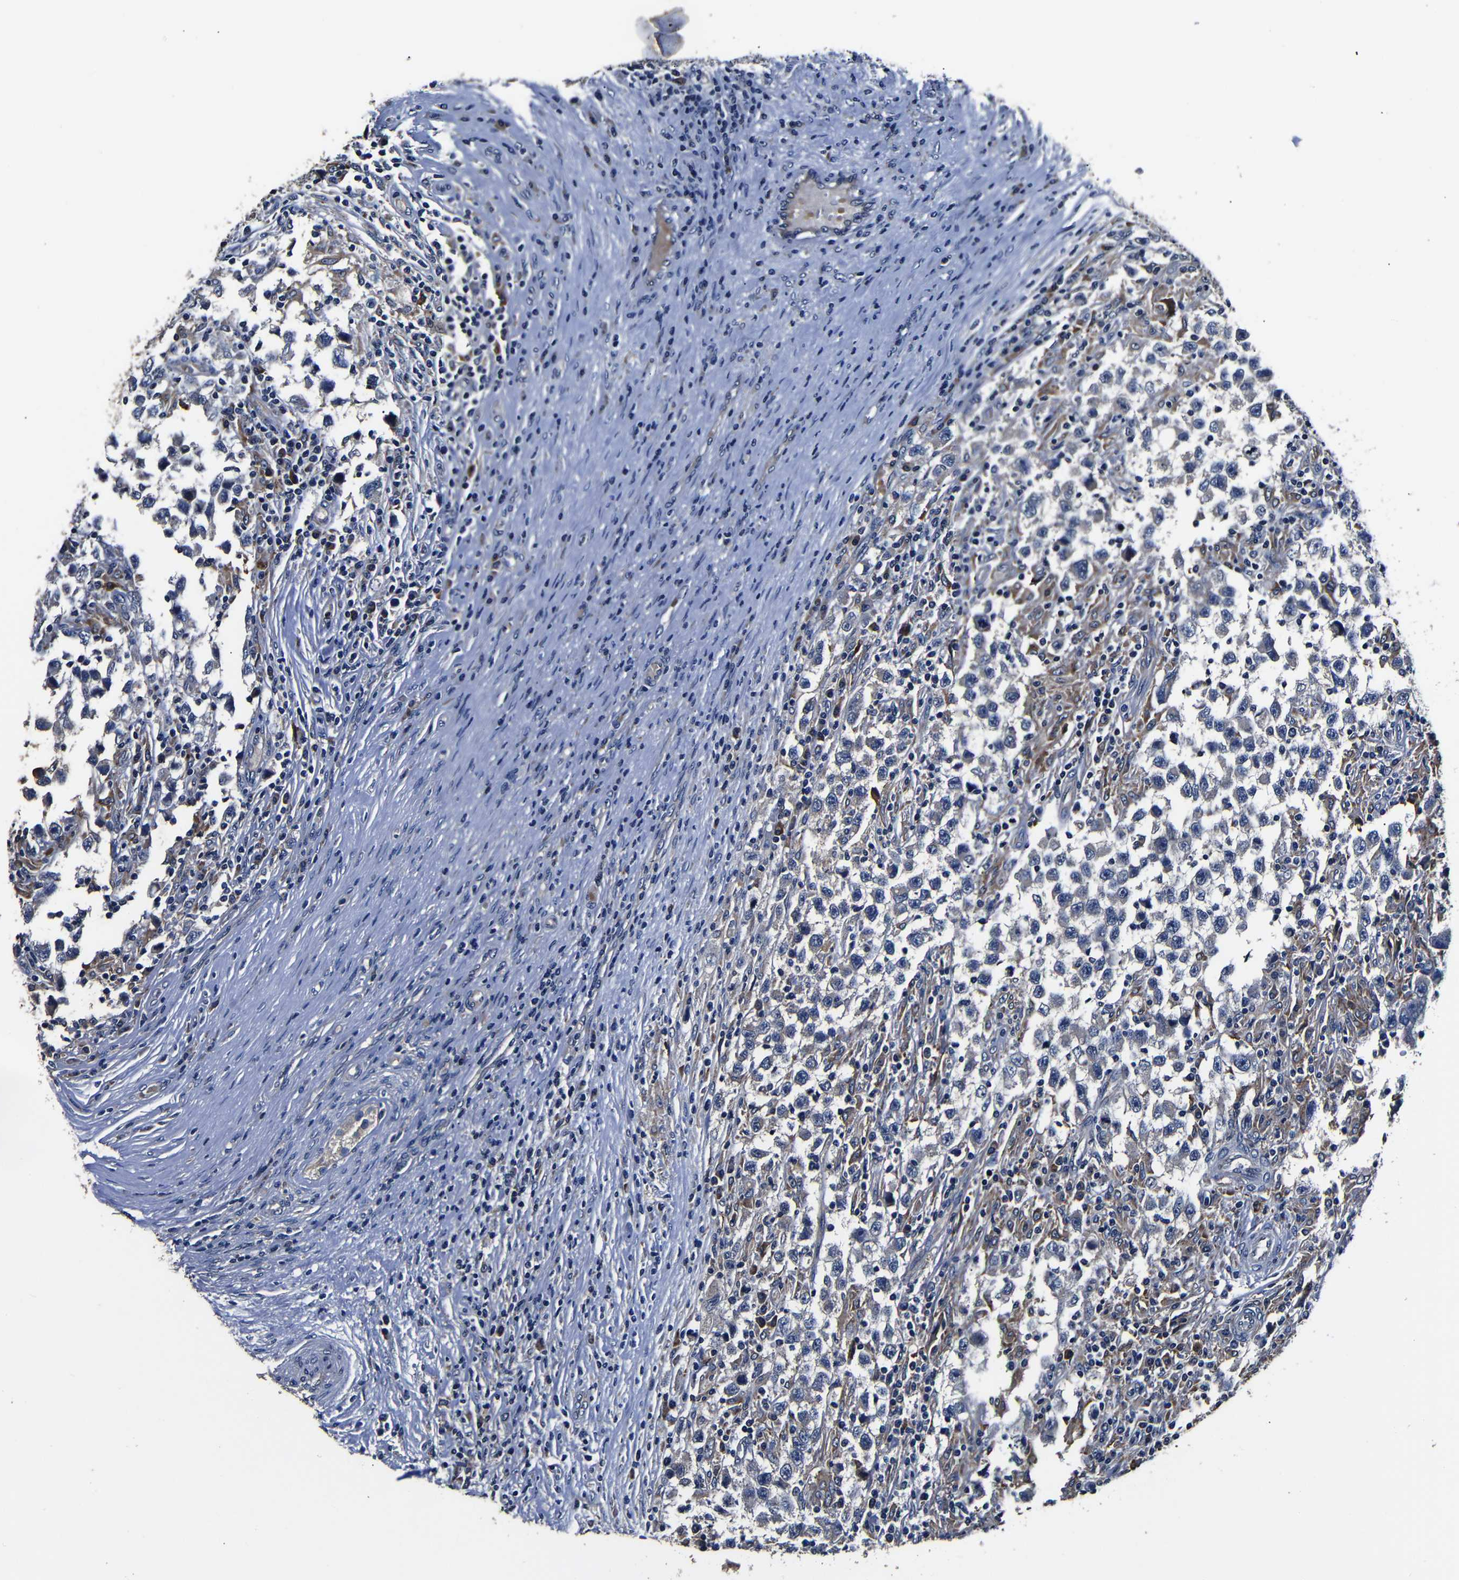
{"staining": {"intensity": "negative", "quantity": "none", "location": "none"}, "tissue": "testis cancer", "cell_type": "Tumor cells", "image_type": "cancer", "snomed": [{"axis": "morphology", "description": "Carcinoma, Embryonal, NOS"}, {"axis": "topography", "description": "Testis"}], "caption": "Immunohistochemical staining of human embryonal carcinoma (testis) shows no significant staining in tumor cells.", "gene": "SCN9A", "patient": {"sex": "male", "age": 21}}